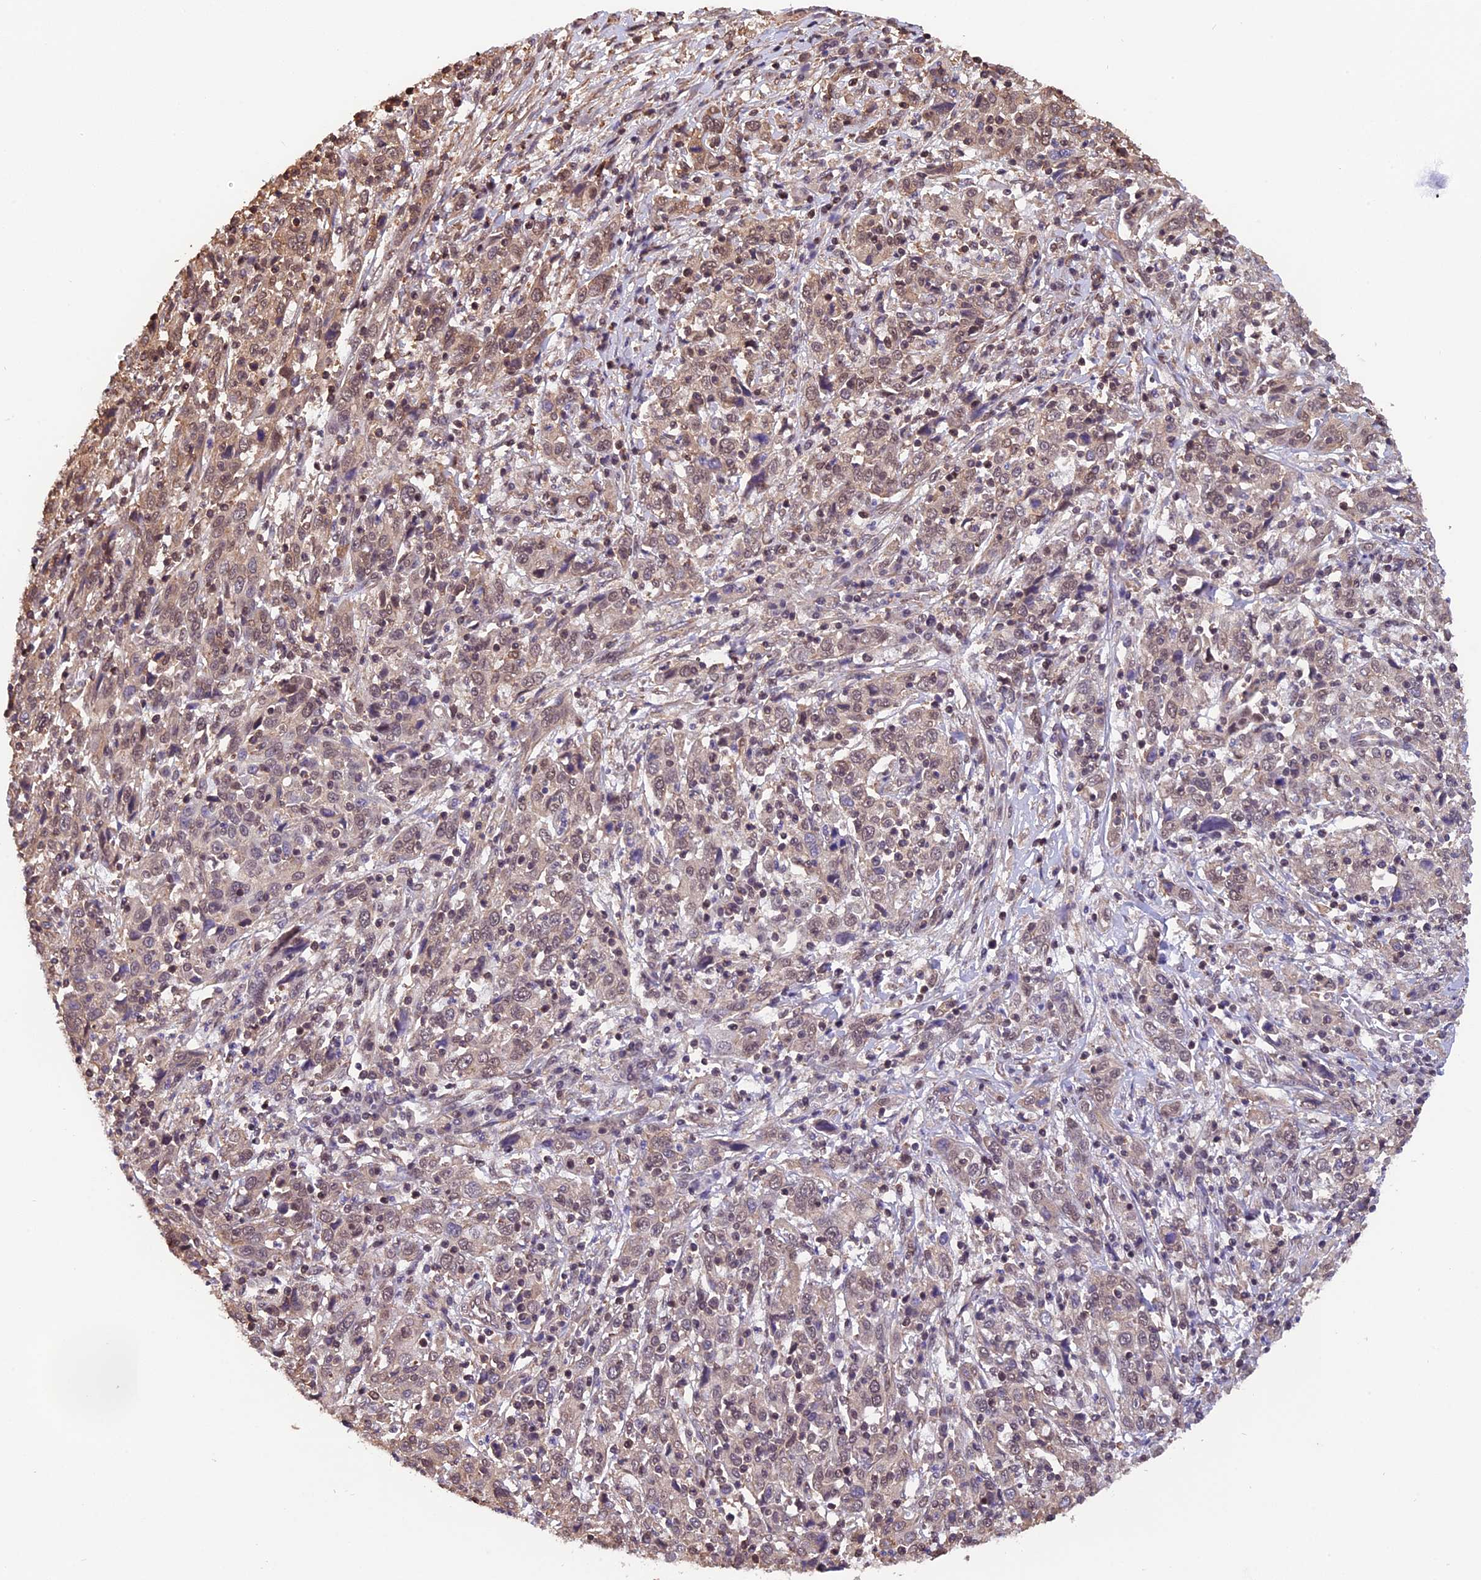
{"staining": {"intensity": "moderate", "quantity": ">75%", "location": "cytoplasmic/membranous"}, "tissue": "cervical cancer", "cell_type": "Tumor cells", "image_type": "cancer", "snomed": [{"axis": "morphology", "description": "Squamous cell carcinoma, NOS"}, {"axis": "topography", "description": "Cervix"}], "caption": "Squamous cell carcinoma (cervical) stained for a protein shows moderate cytoplasmic/membranous positivity in tumor cells. (DAB = brown stain, brightfield microscopy at high magnification).", "gene": "ZC3H4", "patient": {"sex": "female", "age": 46}}